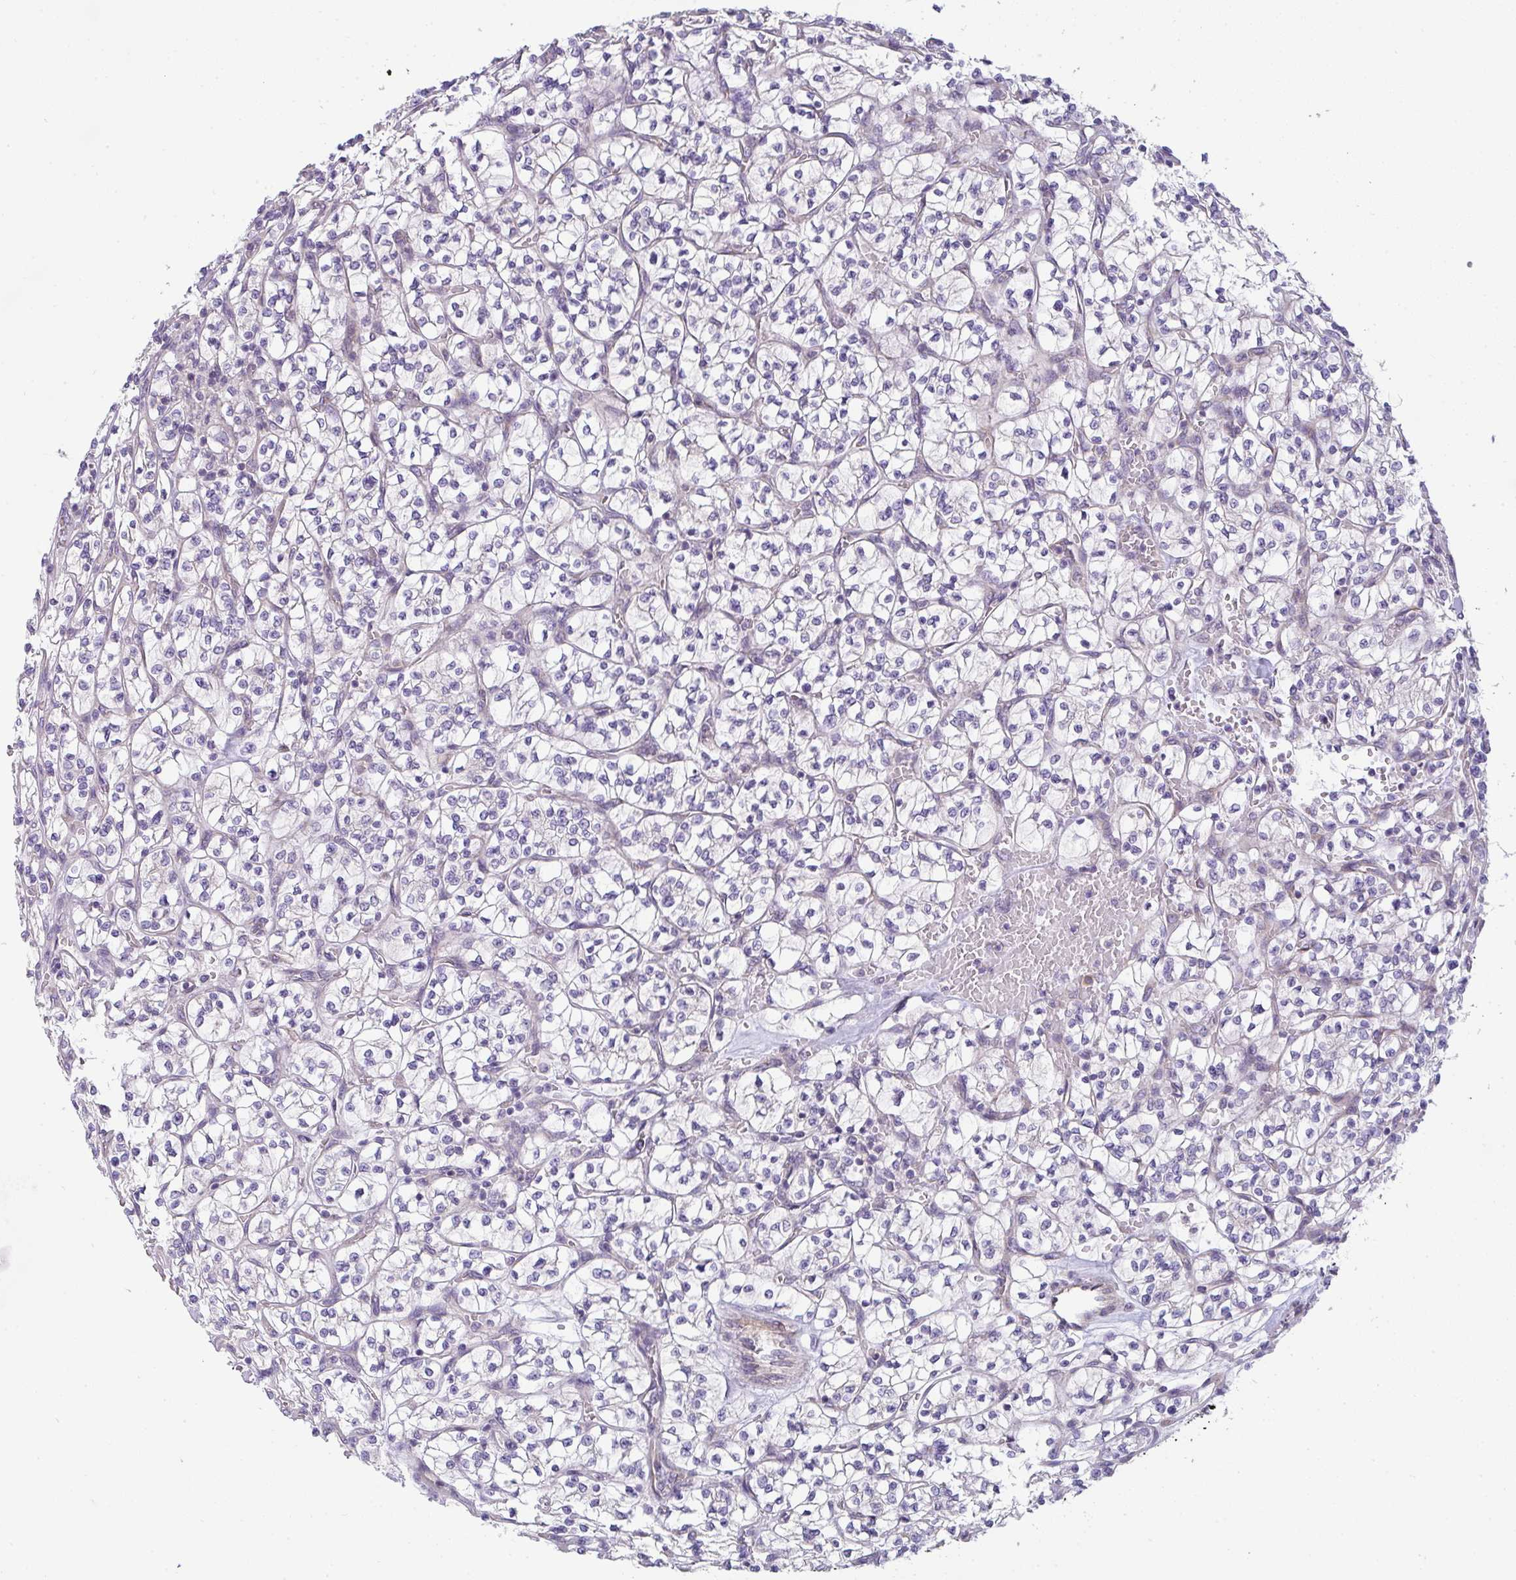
{"staining": {"intensity": "negative", "quantity": "none", "location": "none"}, "tissue": "renal cancer", "cell_type": "Tumor cells", "image_type": "cancer", "snomed": [{"axis": "morphology", "description": "Adenocarcinoma, NOS"}, {"axis": "topography", "description": "Kidney"}], "caption": "The histopathology image demonstrates no staining of tumor cells in renal cancer.", "gene": "FILIP1", "patient": {"sex": "female", "age": 64}}